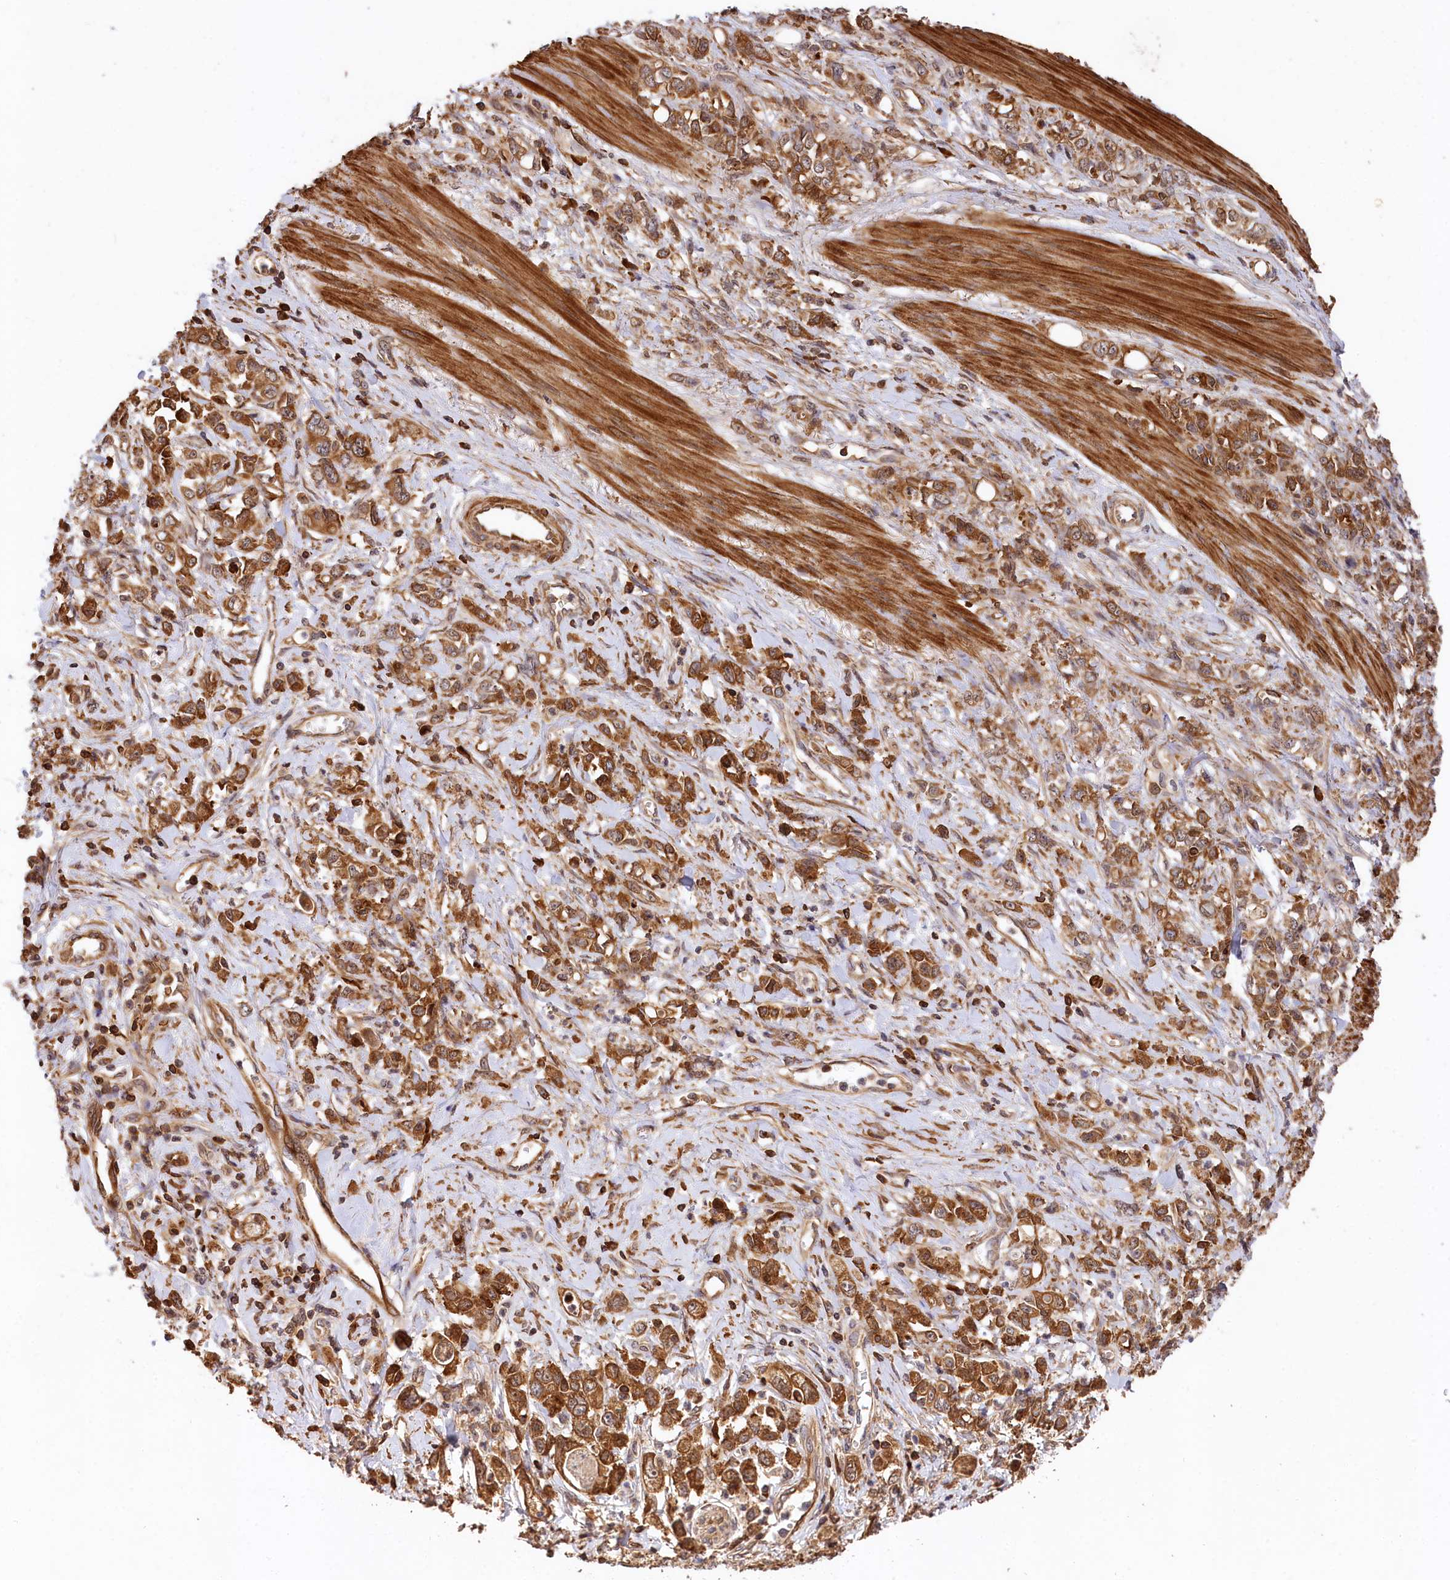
{"staining": {"intensity": "moderate", "quantity": ">75%", "location": "cytoplasmic/membranous"}, "tissue": "stomach cancer", "cell_type": "Tumor cells", "image_type": "cancer", "snomed": [{"axis": "morphology", "description": "Adenocarcinoma, NOS"}, {"axis": "topography", "description": "Stomach"}], "caption": "Protein staining of stomach cancer (adenocarcinoma) tissue demonstrates moderate cytoplasmic/membranous staining in approximately >75% of tumor cells.", "gene": "MCF2L2", "patient": {"sex": "female", "age": 76}}